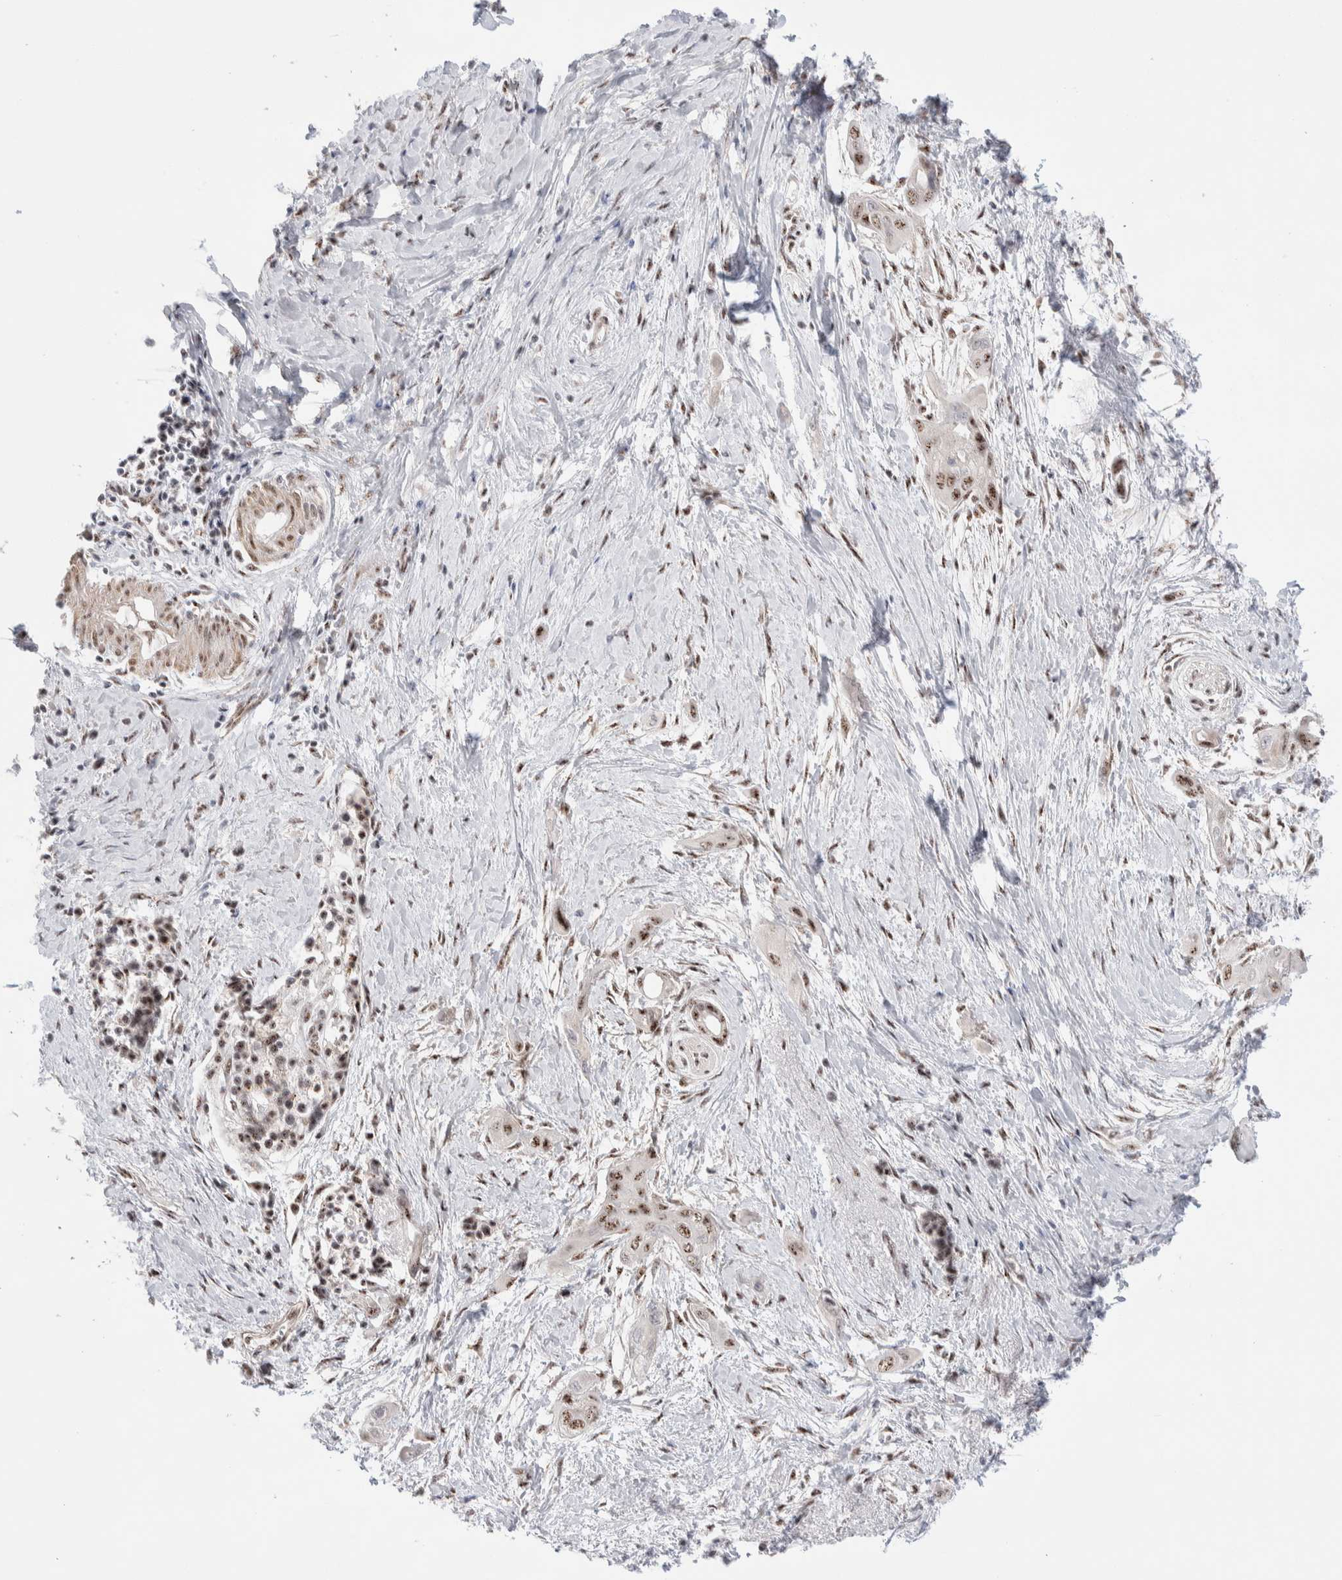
{"staining": {"intensity": "moderate", "quantity": ">75%", "location": "nuclear"}, "tissue": "pancreatic cancer", "cell_type": "Tumor cells", "image_type": "cancer", "snomed": [{"axis": "morphology", "description": "Adenocarcinoma, NOS"}, {"axis": "topography", "description": "Pancreas"}], "caption": "Pancreatic cancer (adenocarcinoma) tissue exhibits moderate nuclear staining in approximately >75% of tumor cells The staining was performed using DAB to visualize the protein expression in brown, while the nuclei were stained in blue with hematoxylin (Magnification: 20x).", "gene": "ZNF695", "patient": {"sex": "male", "age": 59}}